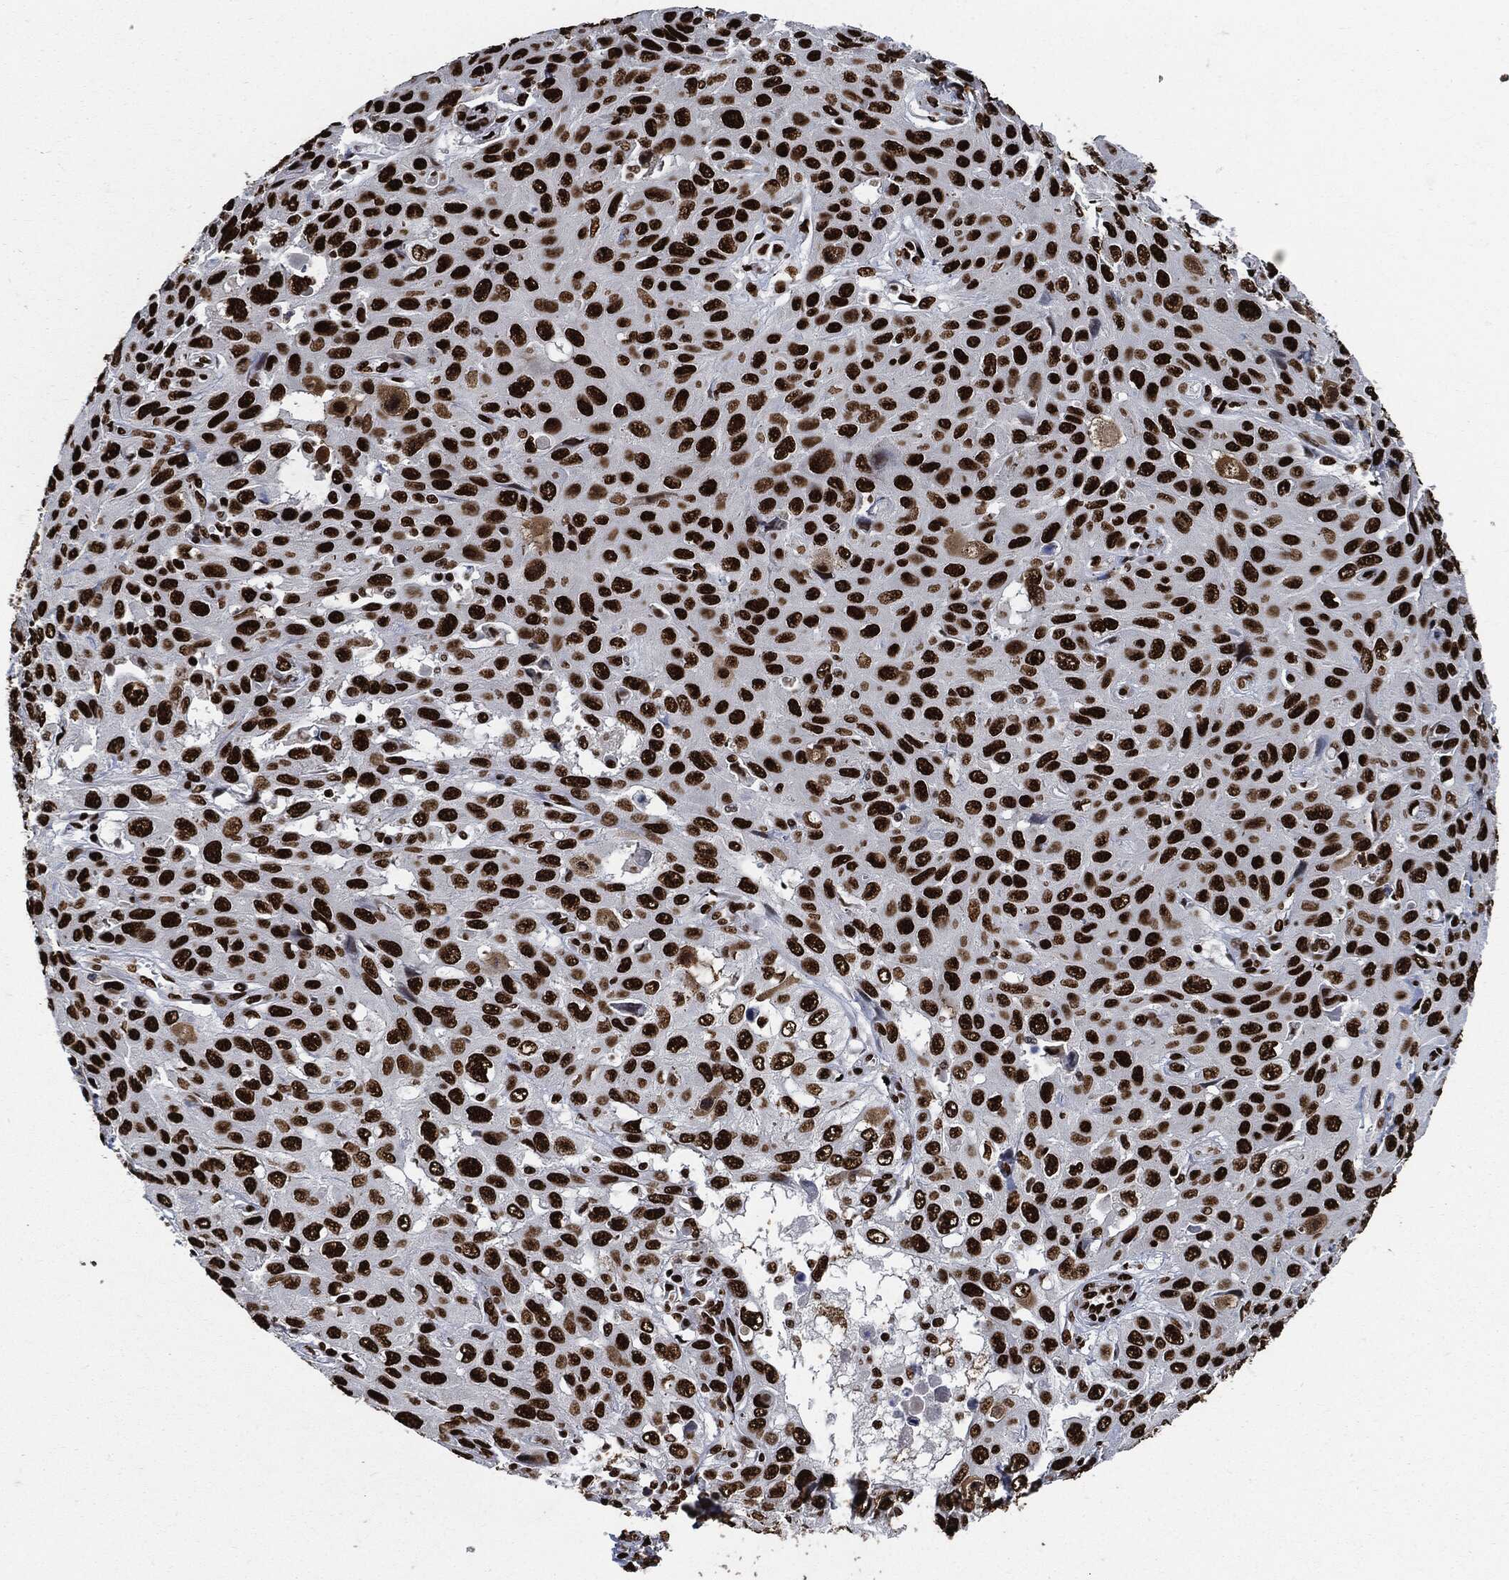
{"staining": {"intensity": "strong", "quantity": ">75%", "location": "nuclear"}, "tissue": "skin cancer", "cell_type": "Tumor cells", "image_type": "cancer", "snomed": [{"axis": "morphology", "description": "Squamous cell carcinoma, NOS"}, {"axis": "topography", "description": "Skin"}], "caption": "Squamous cell carcinoma (skin) was stained to show a protein in brown. There is high levels of strong nuclear positivity in about >75% of tumor cells.", "gene": "RECQL", "patient": {"sex": "male", "age": 82}}